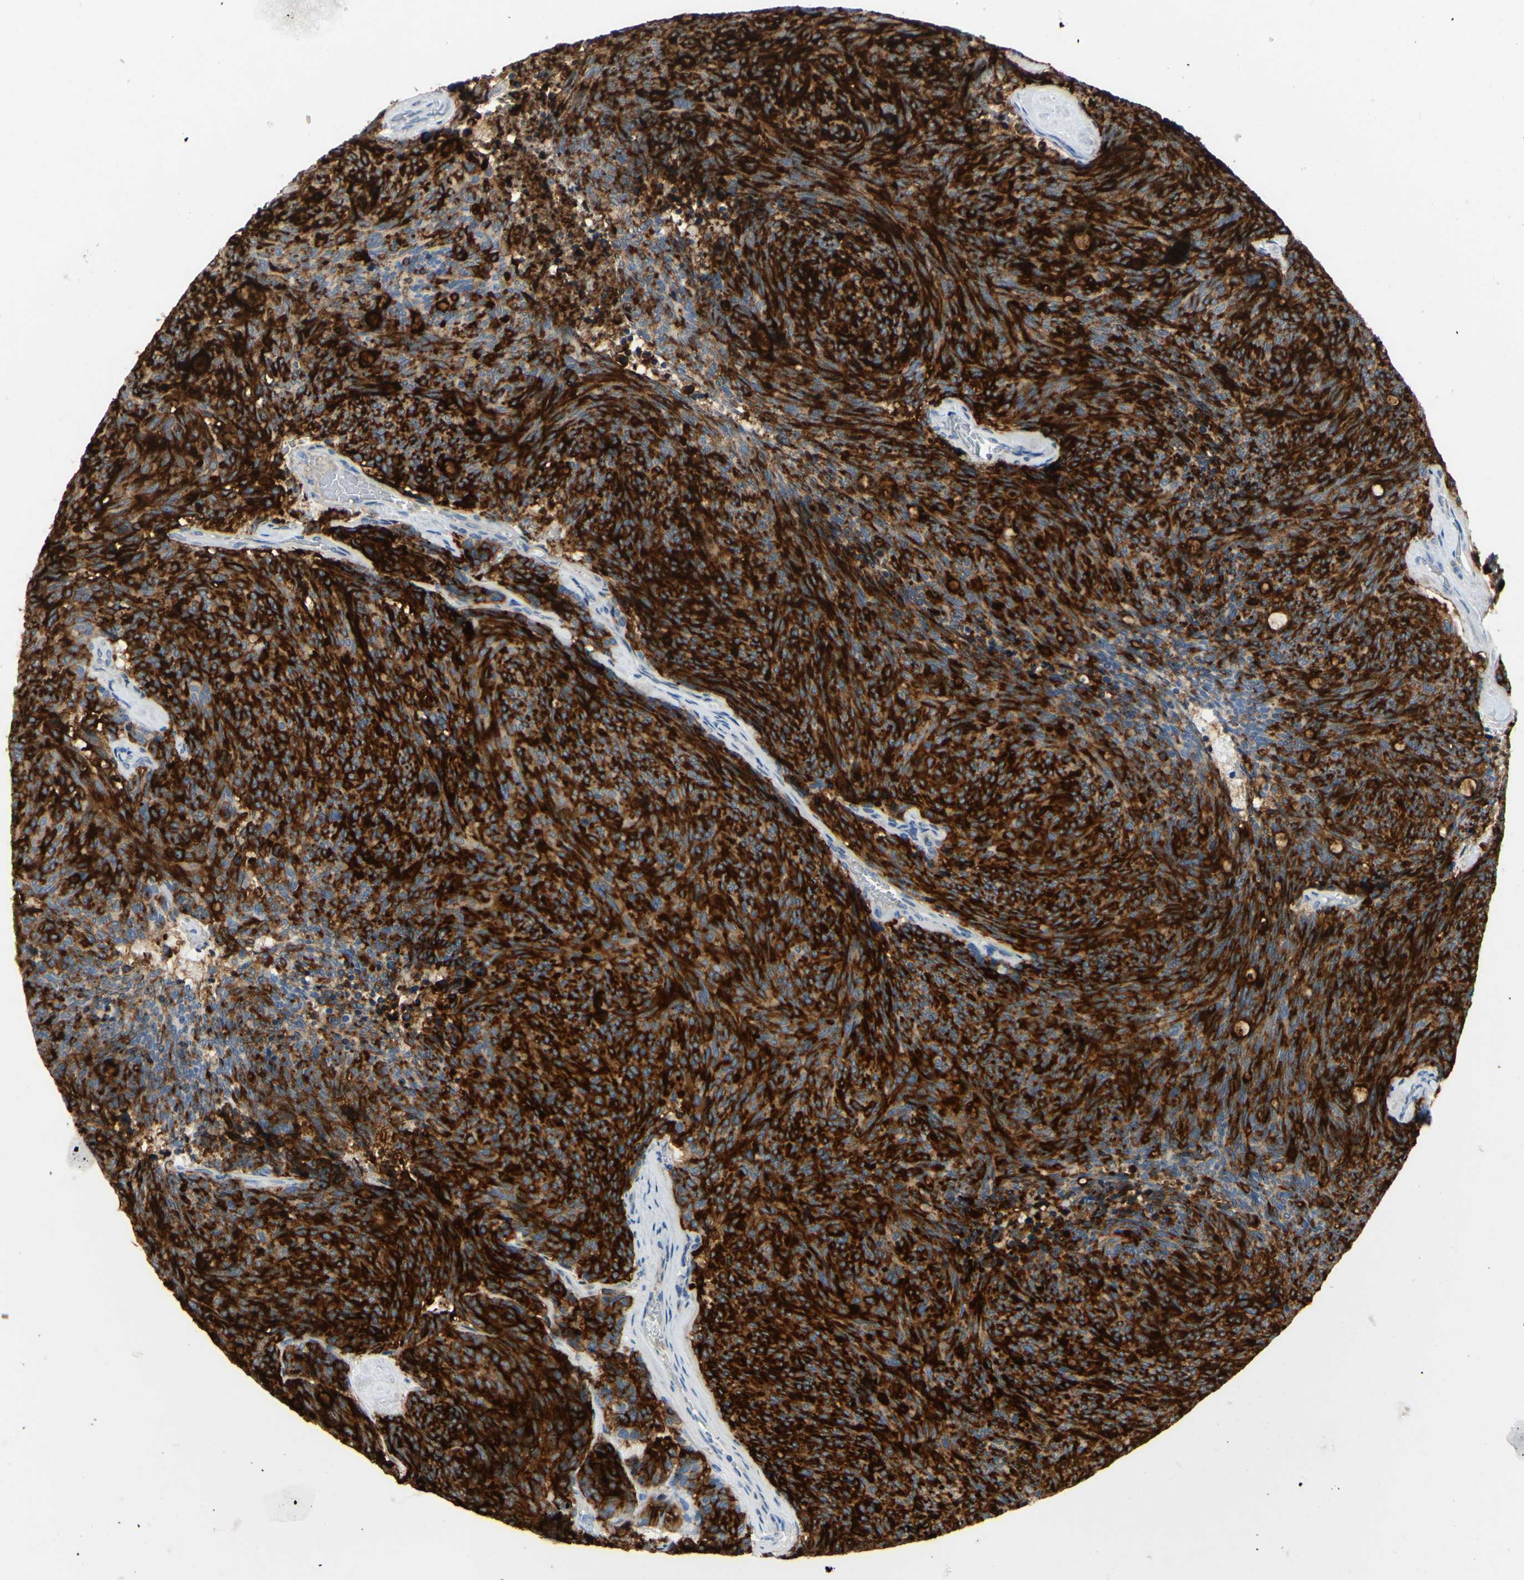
{"staining": {"intensity": "strong", "quantity": ">75%", "location": "cytoplasmic/membranous"}, "tissue": "carcinoid", "cell_type": "Tumor cells", "image_type": "cancer", "snomed": [{"axis": "morphology", "description": "Carcinoid, malignant, NOS"}, {"axis": "topography", "description": "Pancreas"}], "caption": "High-power microscopy captured an immunohistochemistry photomicrograph of carcinoid, revealing strong cytoplasmic/membranous staining in approximately >75% of tumor cells.", "gene": "MUC1", "patient": {"sex": "female", "age": 54}}